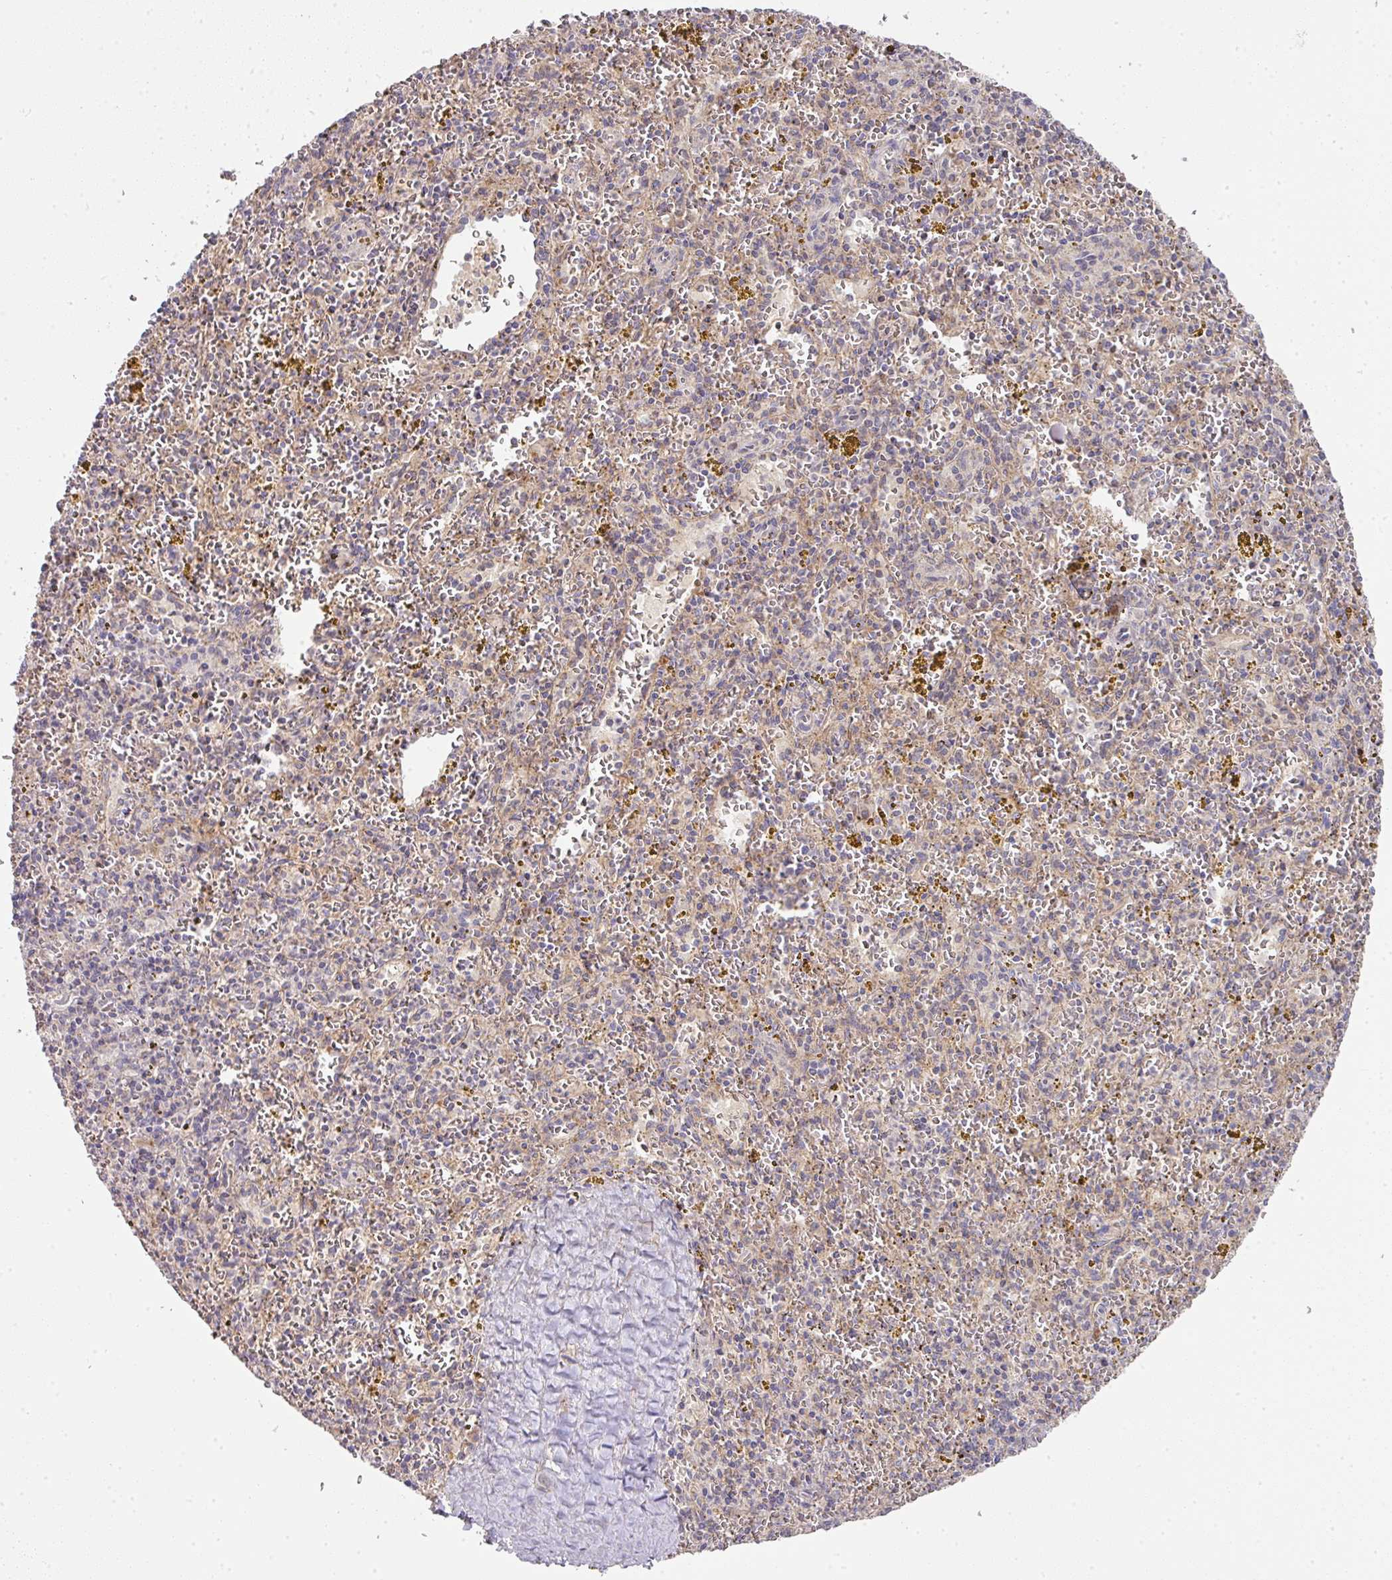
{"staining": {"intensity": "negative", "quantity": "none", "location": "none"}, "tissue": "spleen", "cell_type": "Cells in red pulp", "image_type": "normal", "snomed": [{"axis": "morphology", "description": "Normal tissue, NOS"}, {"axis": "topography", "description": "Spleen"}], "caption": "A histopathology image of human spleen is negative for staining in cells in red pulp. The staining was performed using DAB (3,3'-diaminobenzidine) to visualize the protein expression in brown, while the nuclei were stained in blue with hematoxylin (Magnification: 20x).", "gene": "STK35", "patient": {"sex": "male", "age": 57}}